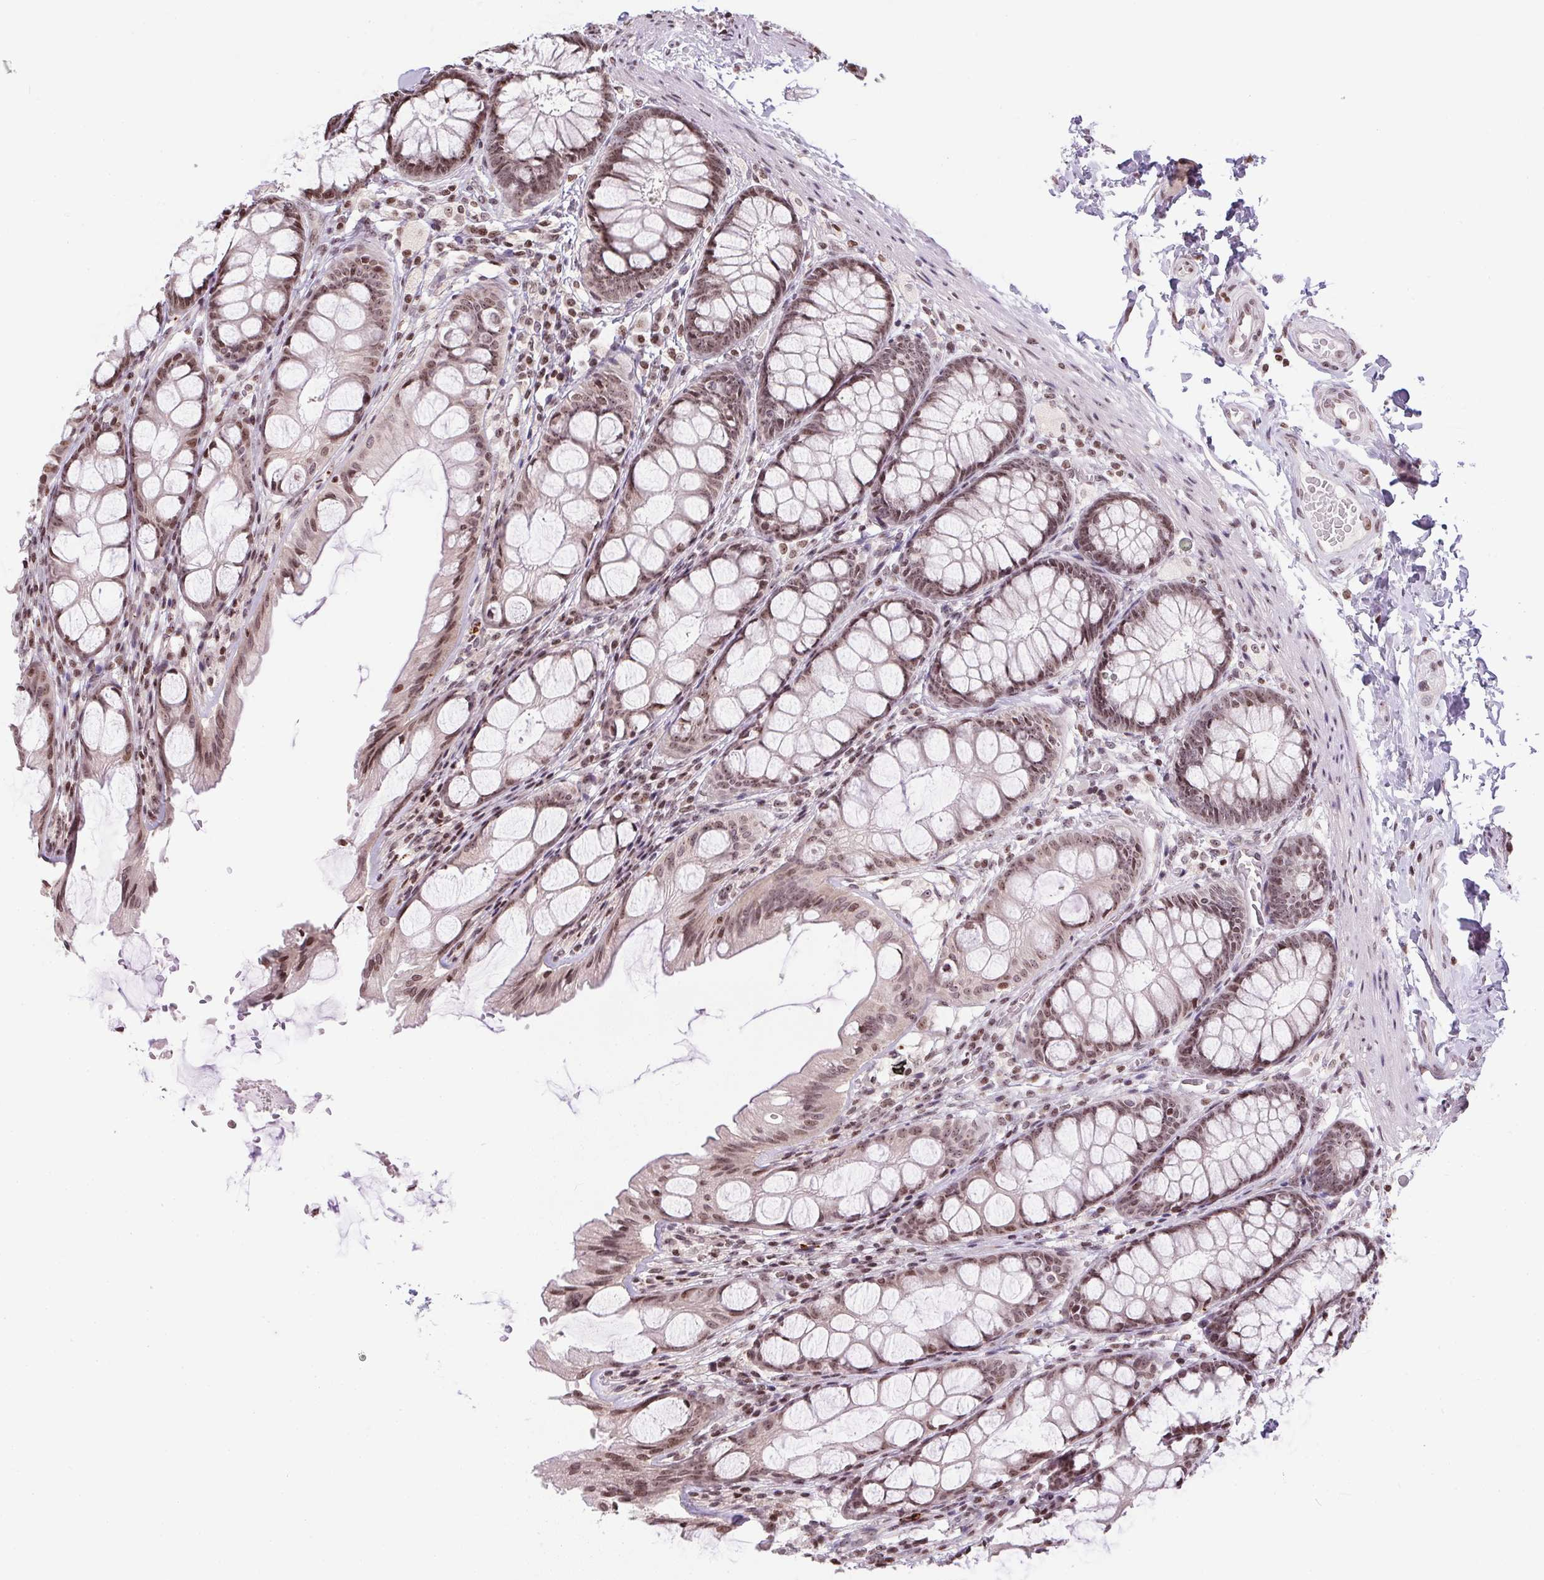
{"staining": {"intensity": "moderate", "quantity": ">75%", "location": "nuclear"}, "tissue": "colon", "cell_type": "Endothelial cells", "image_type": "normal", "snomed": [{"axis": "morphology", "description": "Normal tissue, NOS"}, {"axis": "topography", "description": "Colon"}], "caption": "This micrograph demonstrates IHC staining of unremarkable human colon, with medium moderate nuclear positivity in about >75% of endothelial cells.", "gene": "RNF181", "patient": {"sex": "male", "age": 47}}